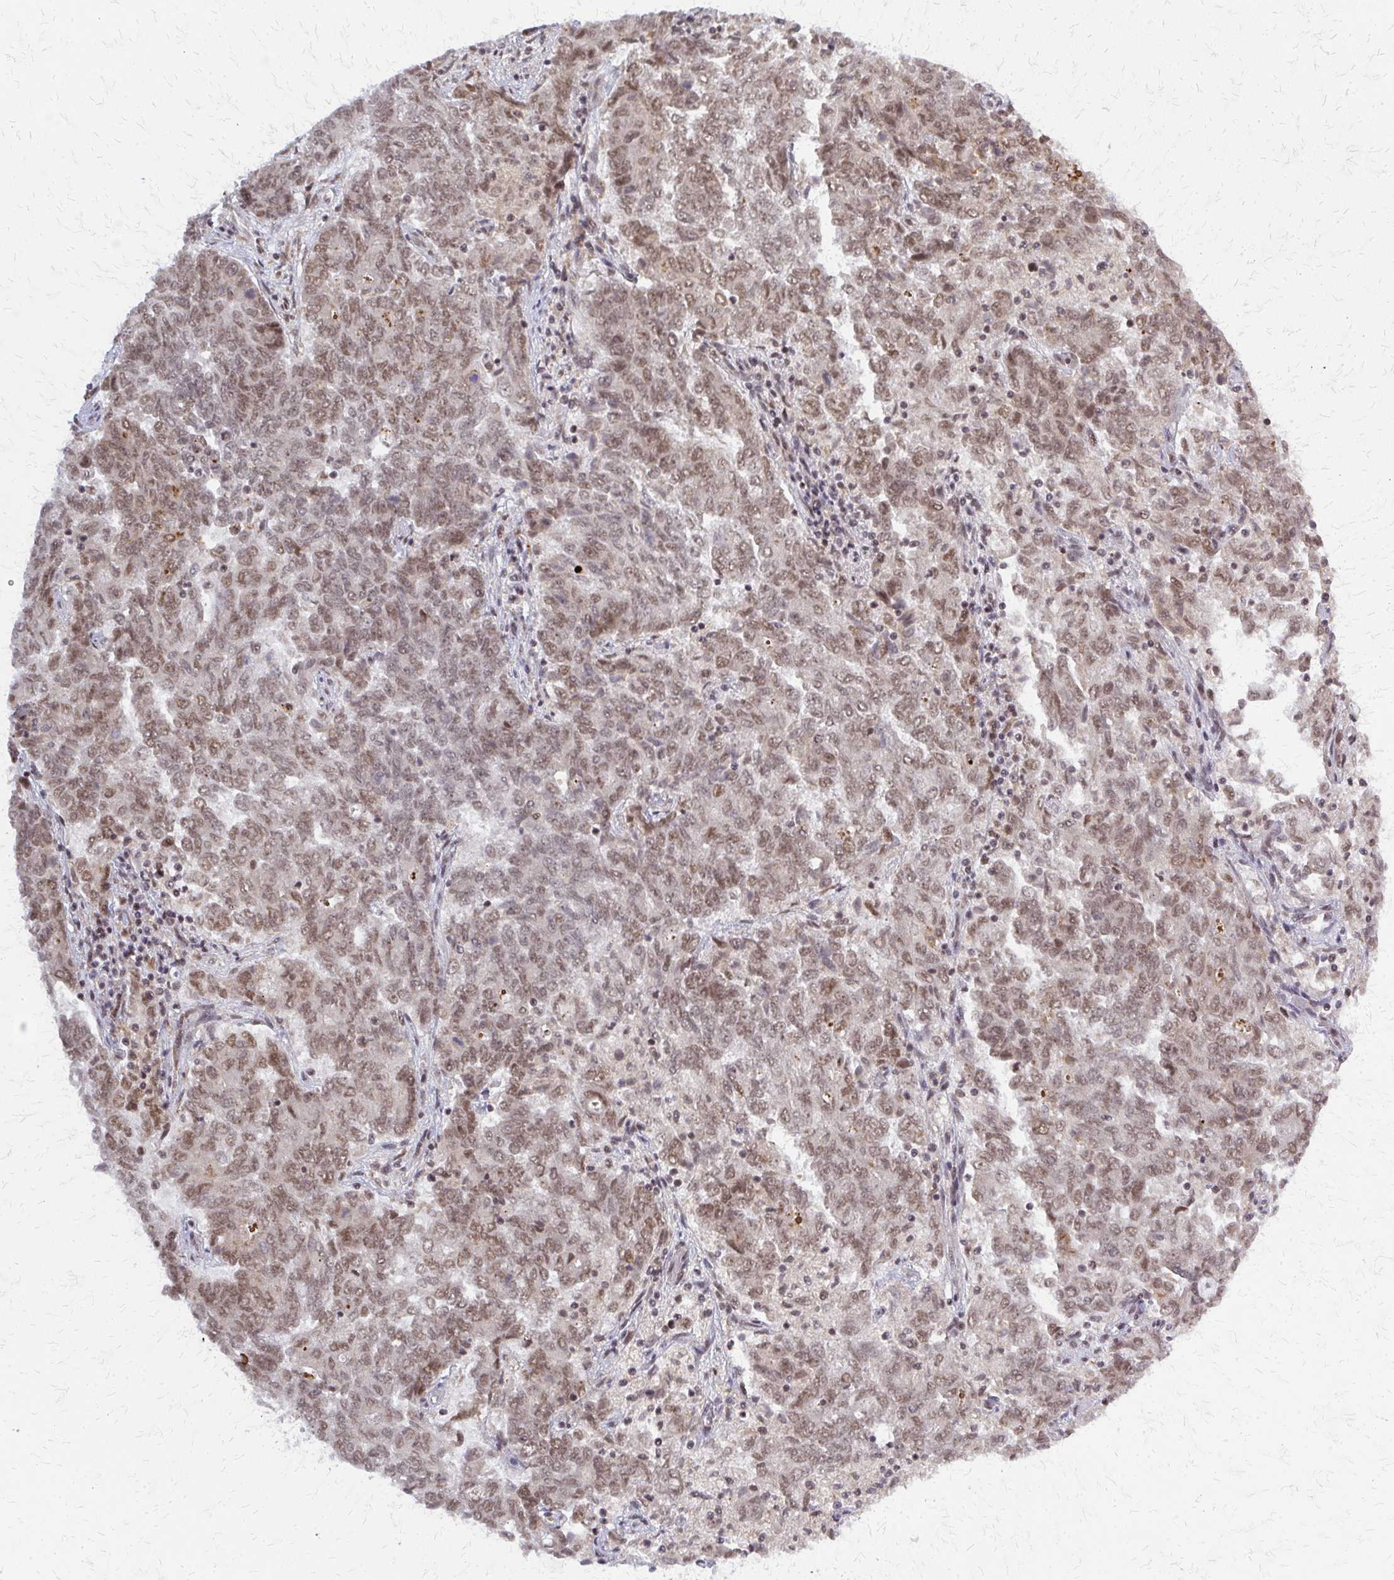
{"staining": {"intensity": "moderate", "quantity": ">75%", "location": "nuclear"}, "tissue": "endometrial cancer", "cell_type": "Tumor cells", "image_type": "cancer", "snomed": [{"axis": "morphology", "description": "Adenocarcinoma, NOS"}, {"axis": "topography", "description": "Endometrium"}], "caption": "Protein staining displays moderate nuclear staining in approximately >75% of tumor cells in endometrial adenocarcinoma.", "gene": "HDAC3", "patient": {"sex": "female", "age": 80}}